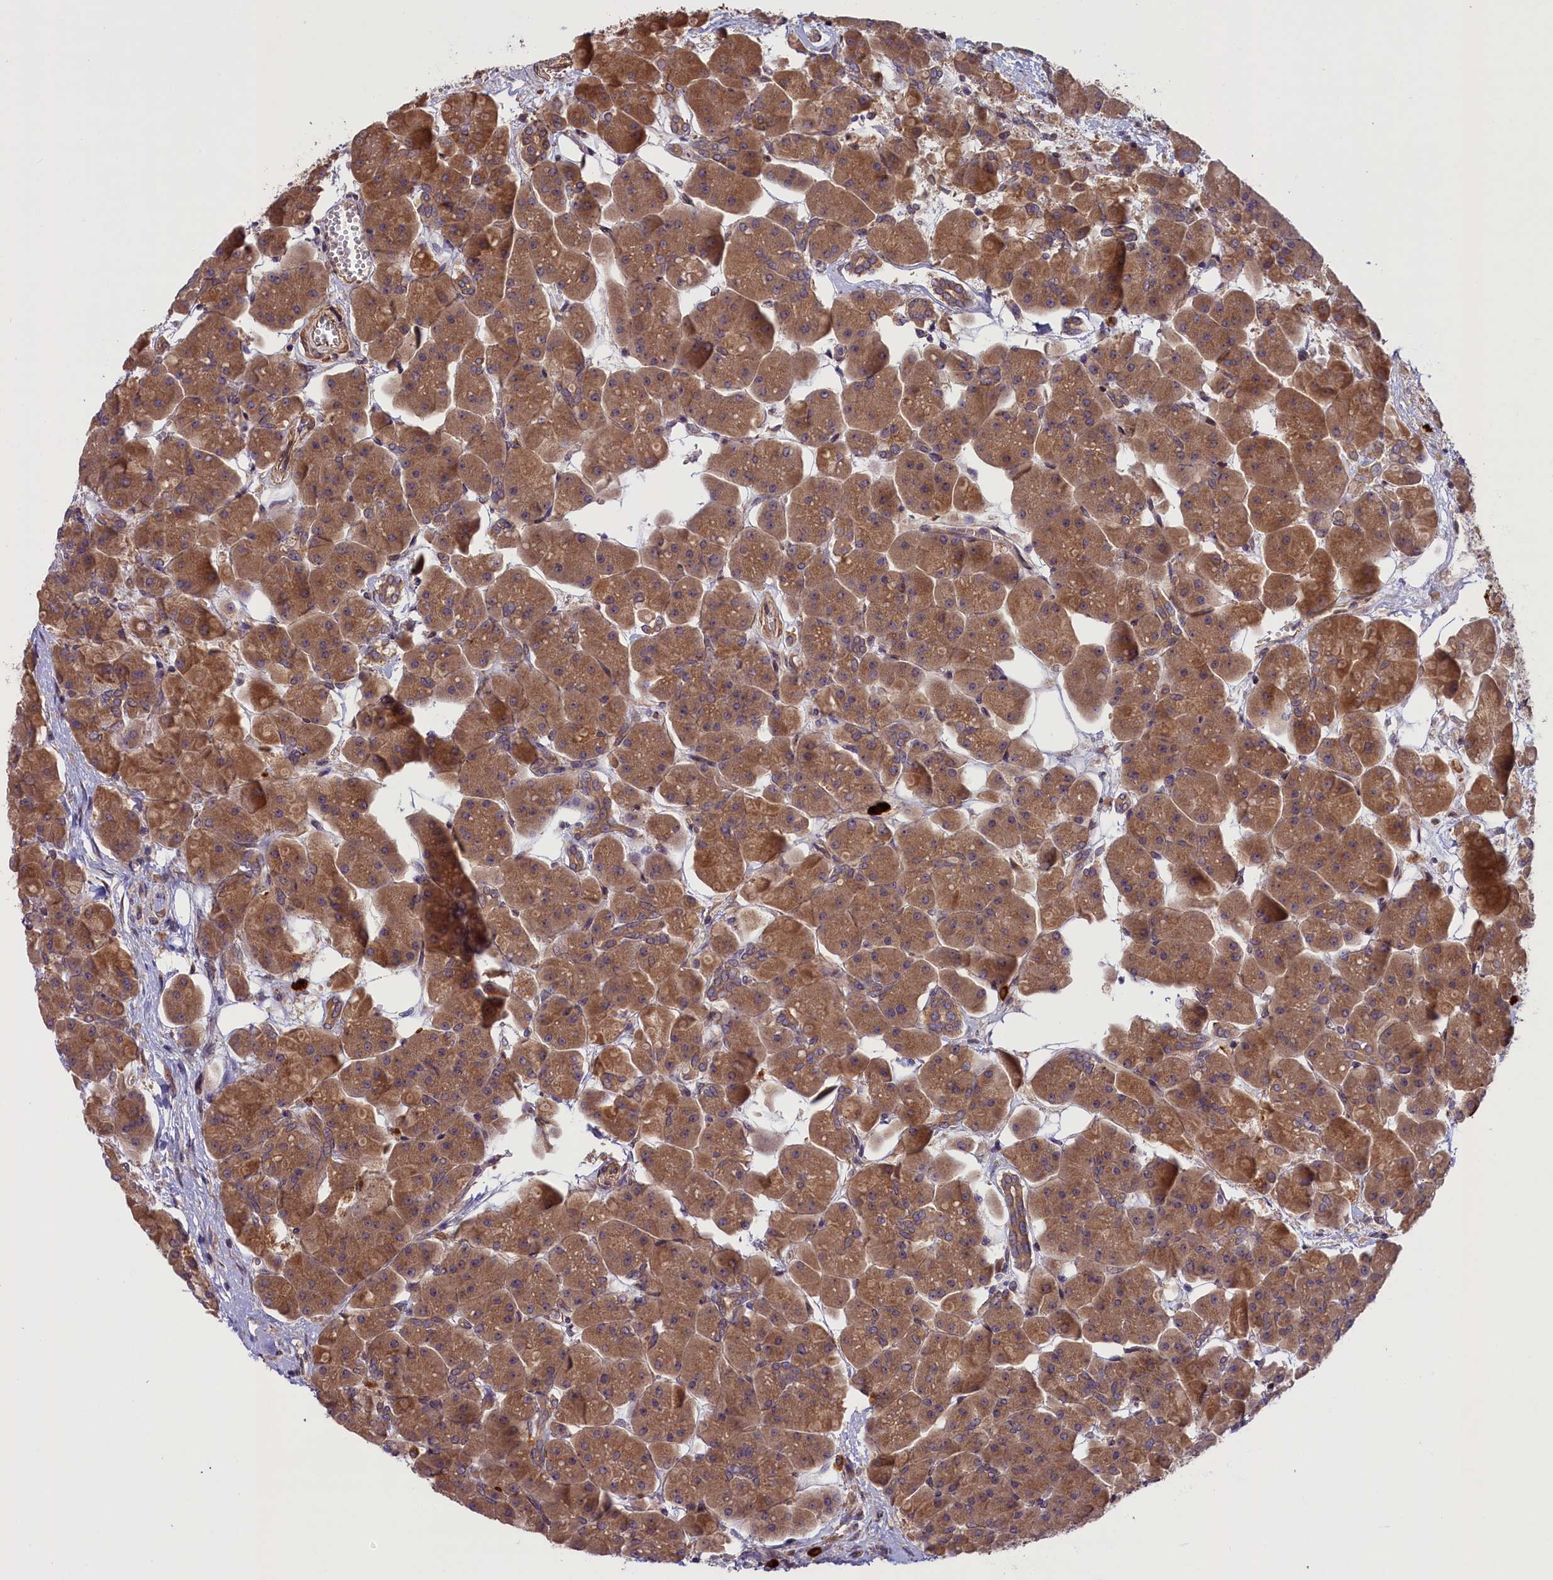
{"staining": {"intensity": "moderate", "quantity": ">75%", "location": "cytoplasmic/membranous"}, "tissue": "pancreas", "cell_type": "Exocrine glandular cells", "image_type": "normal", "snomed": [{"axis": "morphology", "description": "Normal tissue, NOS"}, {"axis": "topography", "description": "Pancreas"}], "caption": "Immunohistochemical staining of unremarkable pancreas shows medium levels of moderate cytoplasmic/membranous expression in about >75% of exocrine glandular cells. The staining is performed using DAB brown chromogen to label protein expression. The nuclei are counter-stained blue using hematoxylin.", "gene": "CCDC9B", "patient": {"sex": "male", "age": 66}}